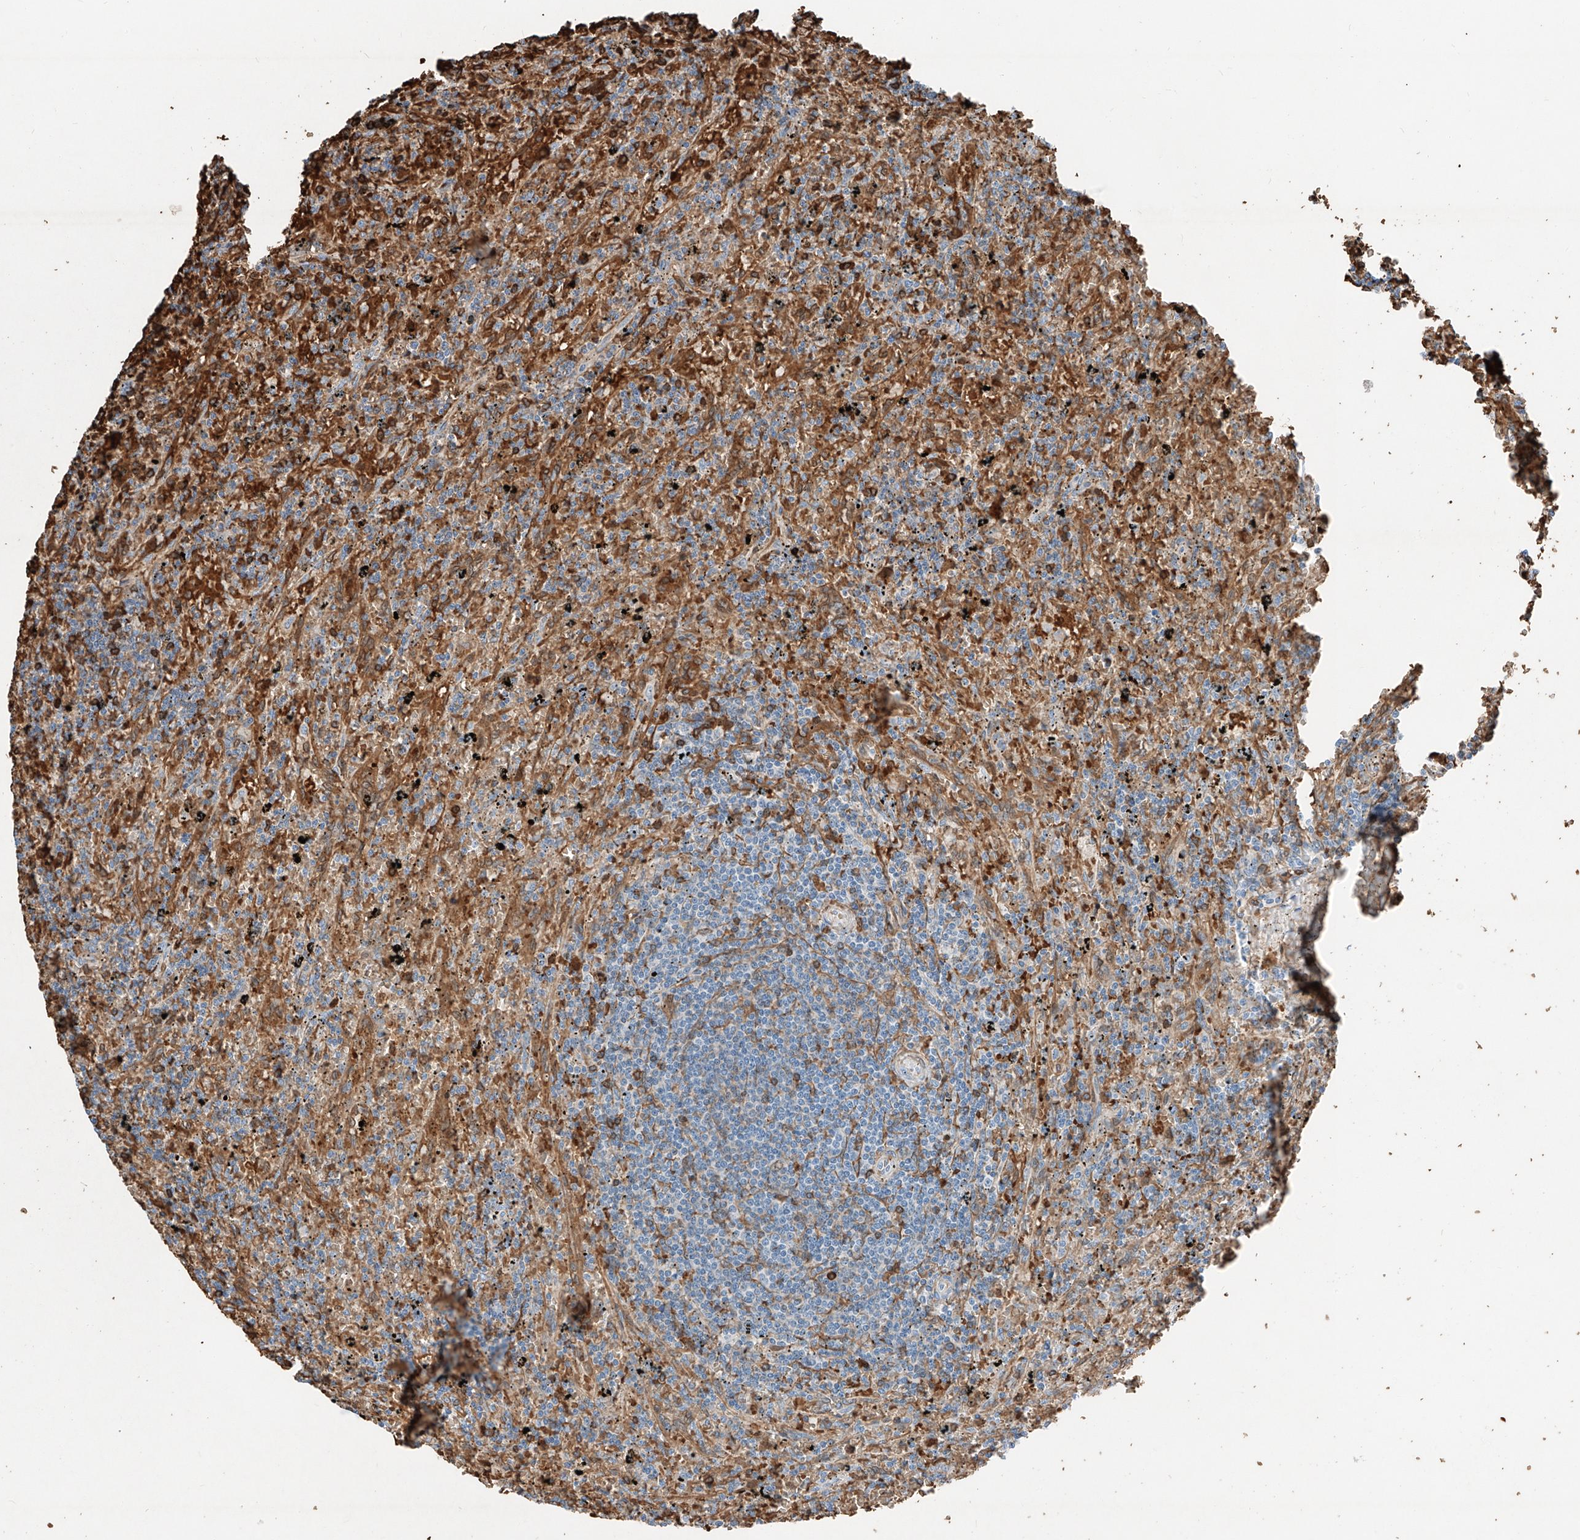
{"staining": {"intensity": "negative", "quantity": "none", "location": "none"}, "tissue": "lymphoma", "cell_type": "Tumor cells", "image_type": "cancer", "snomed": [{"axis": "morphology", "description": "Malignant lymphoma, non-Hodgkin's type, Low grade"}, {"axis": "topography", "description": "Spleen"}], "caption": "Immunohistochemical staining of lymphoma displays no significant positivity in tumor cells.", "gene": "PRSS23", "patient": {"sex": "male", "age": 76}}